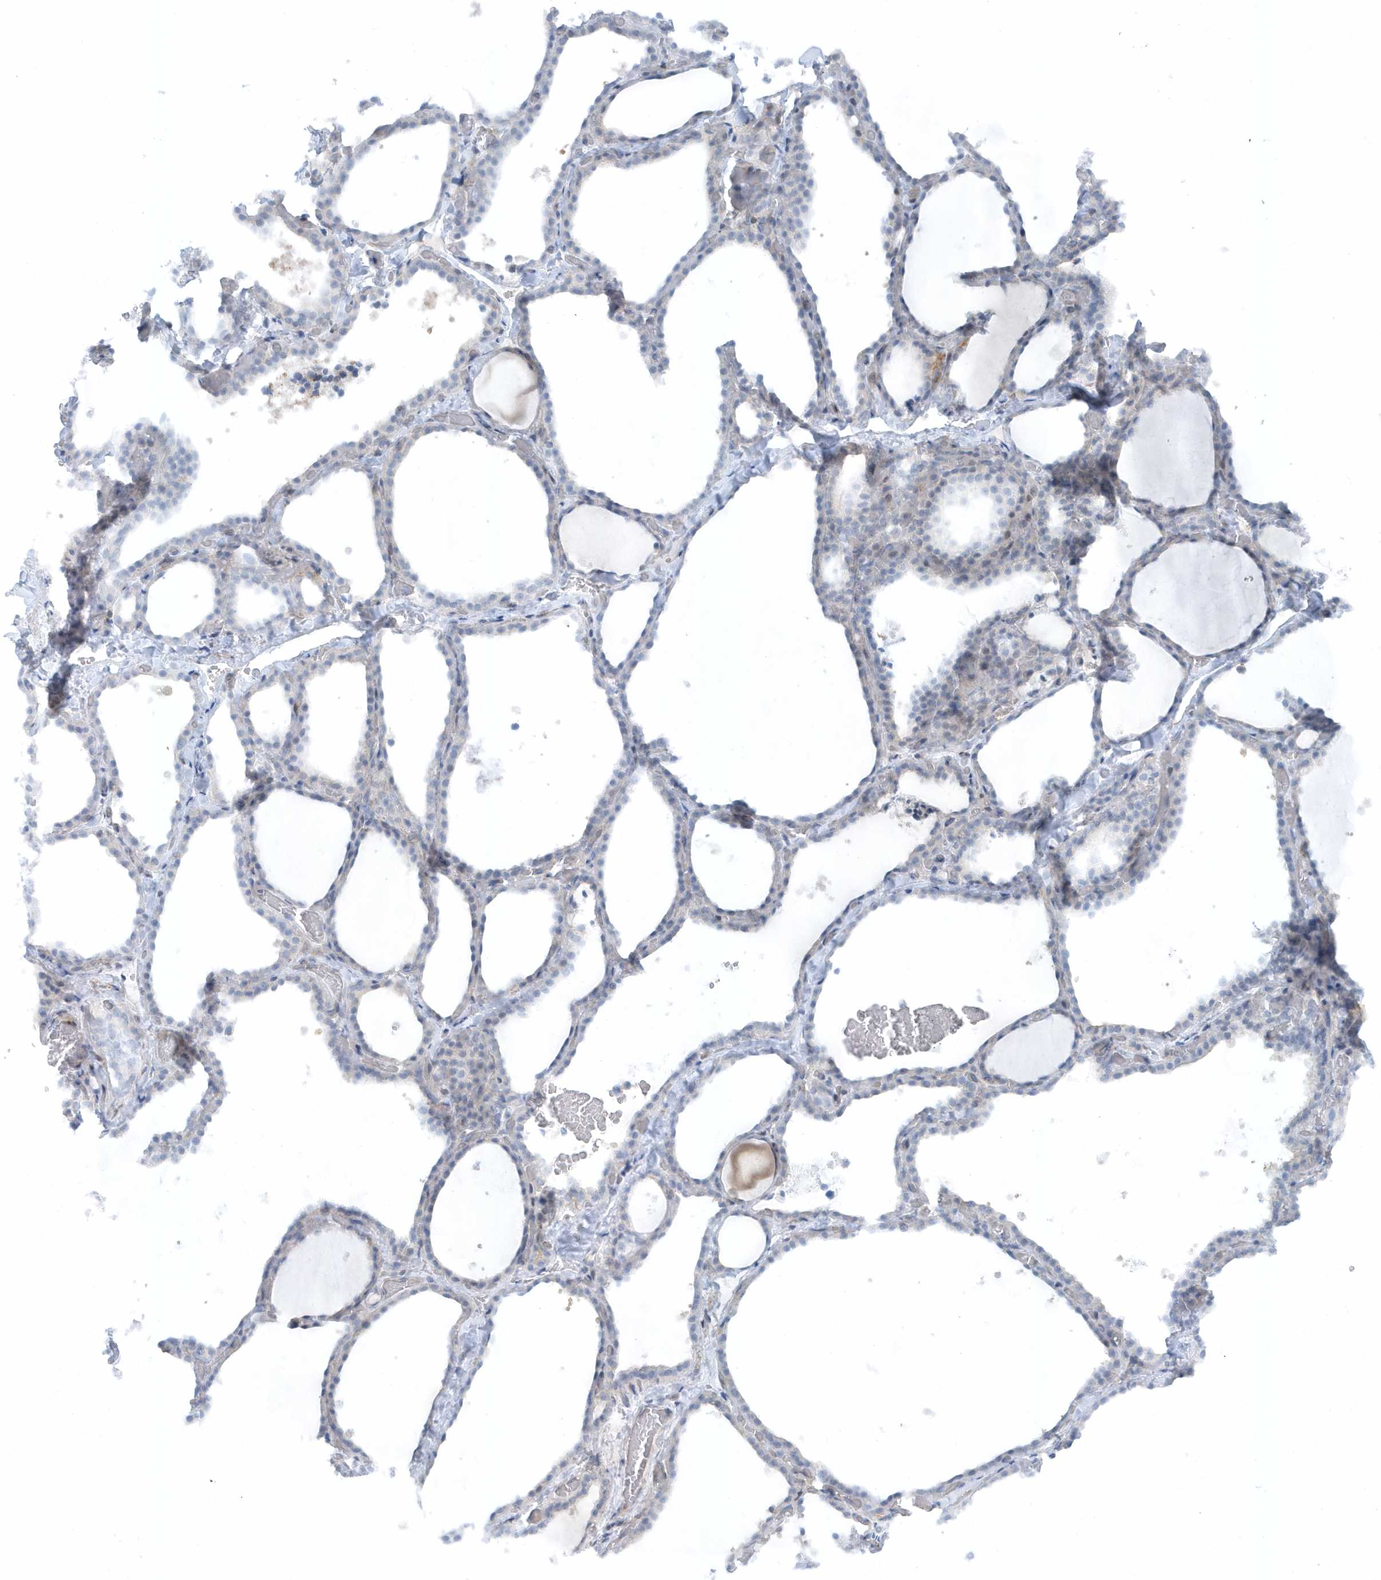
{"staining": {"intensity": "moderate", "quantity": "<25%", "location": "cytoplasmic/membranous"}, "tissue": "thyroid gland", "cell_type": "Glandular cells", "image_type": "normal", "snomed": [{"axis": "morphology", "description": "Normal tissue, NOS"}, {"axis": "topography", "description": "Thyroid gland"}], "caption": "Protein staining exhibits moderate cytoplasmic/membranous positivity in approximately <25% of glandular cells in unremarkable thyroid gland. The staining was performed using DAB, with brown indicating positive protein expression. Nuclei are stained blue with hematoxylin.", "gene": "CACNB2", "patient": {"sex": "female", "age": 22}}